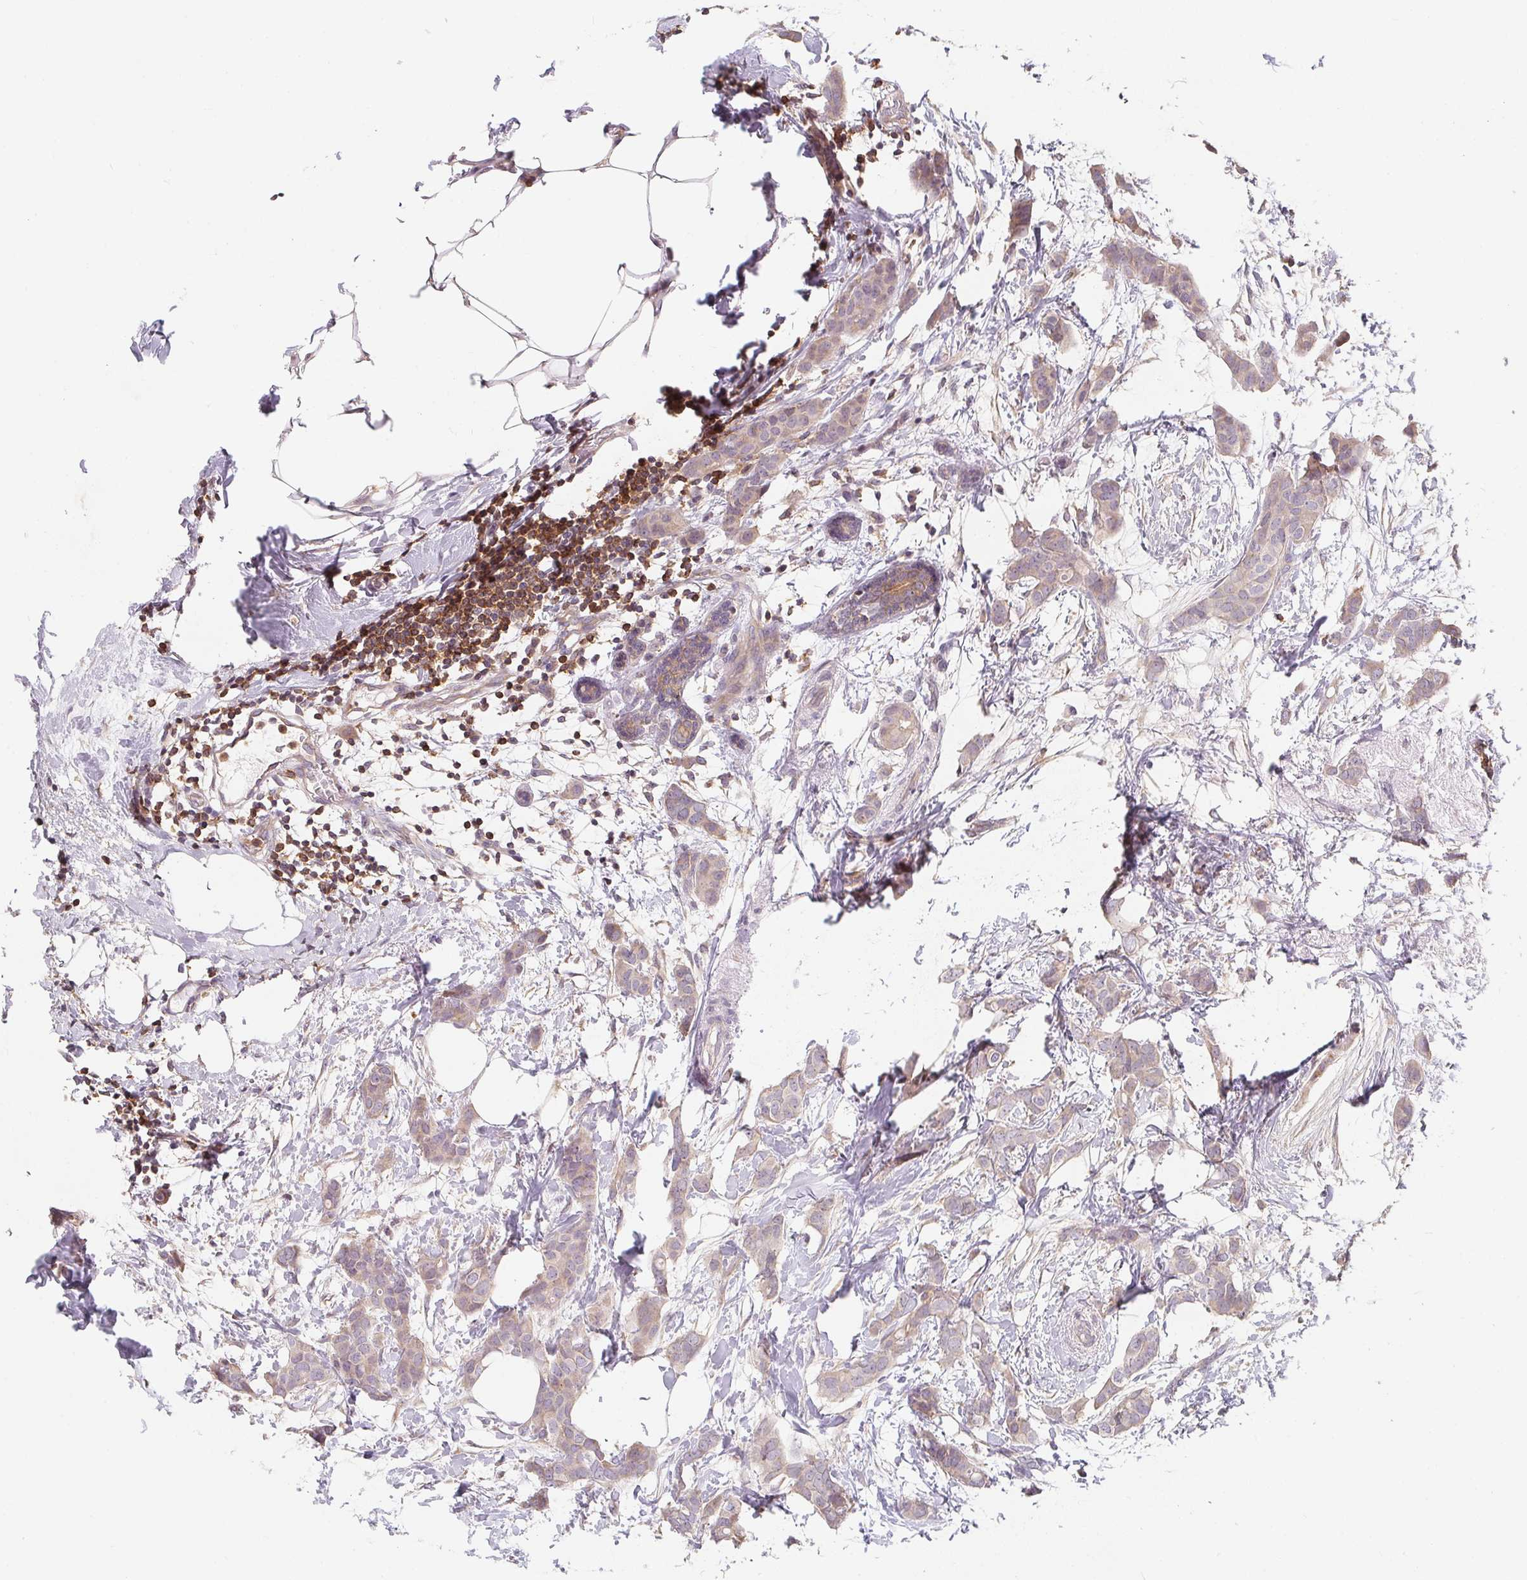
{"staining": {"intensity": "negative", "quantity": "none", "location": "none"}, "tissue": "breast cancer", "cell_type": "Tumor cells", "image_type": "cancer", "snomed": [{"axis": "morphology", "description": "Duct carcinoma"}, {"axis": "topography", "description": "Breast"}], "caption": "IHC image of neoplastic tissue: breast cancer stained with DAB reveals no significant protein positivity in tumor cells.", "gene": "ANKRD13A", "patient": {"sex": "female", "age": 62}}